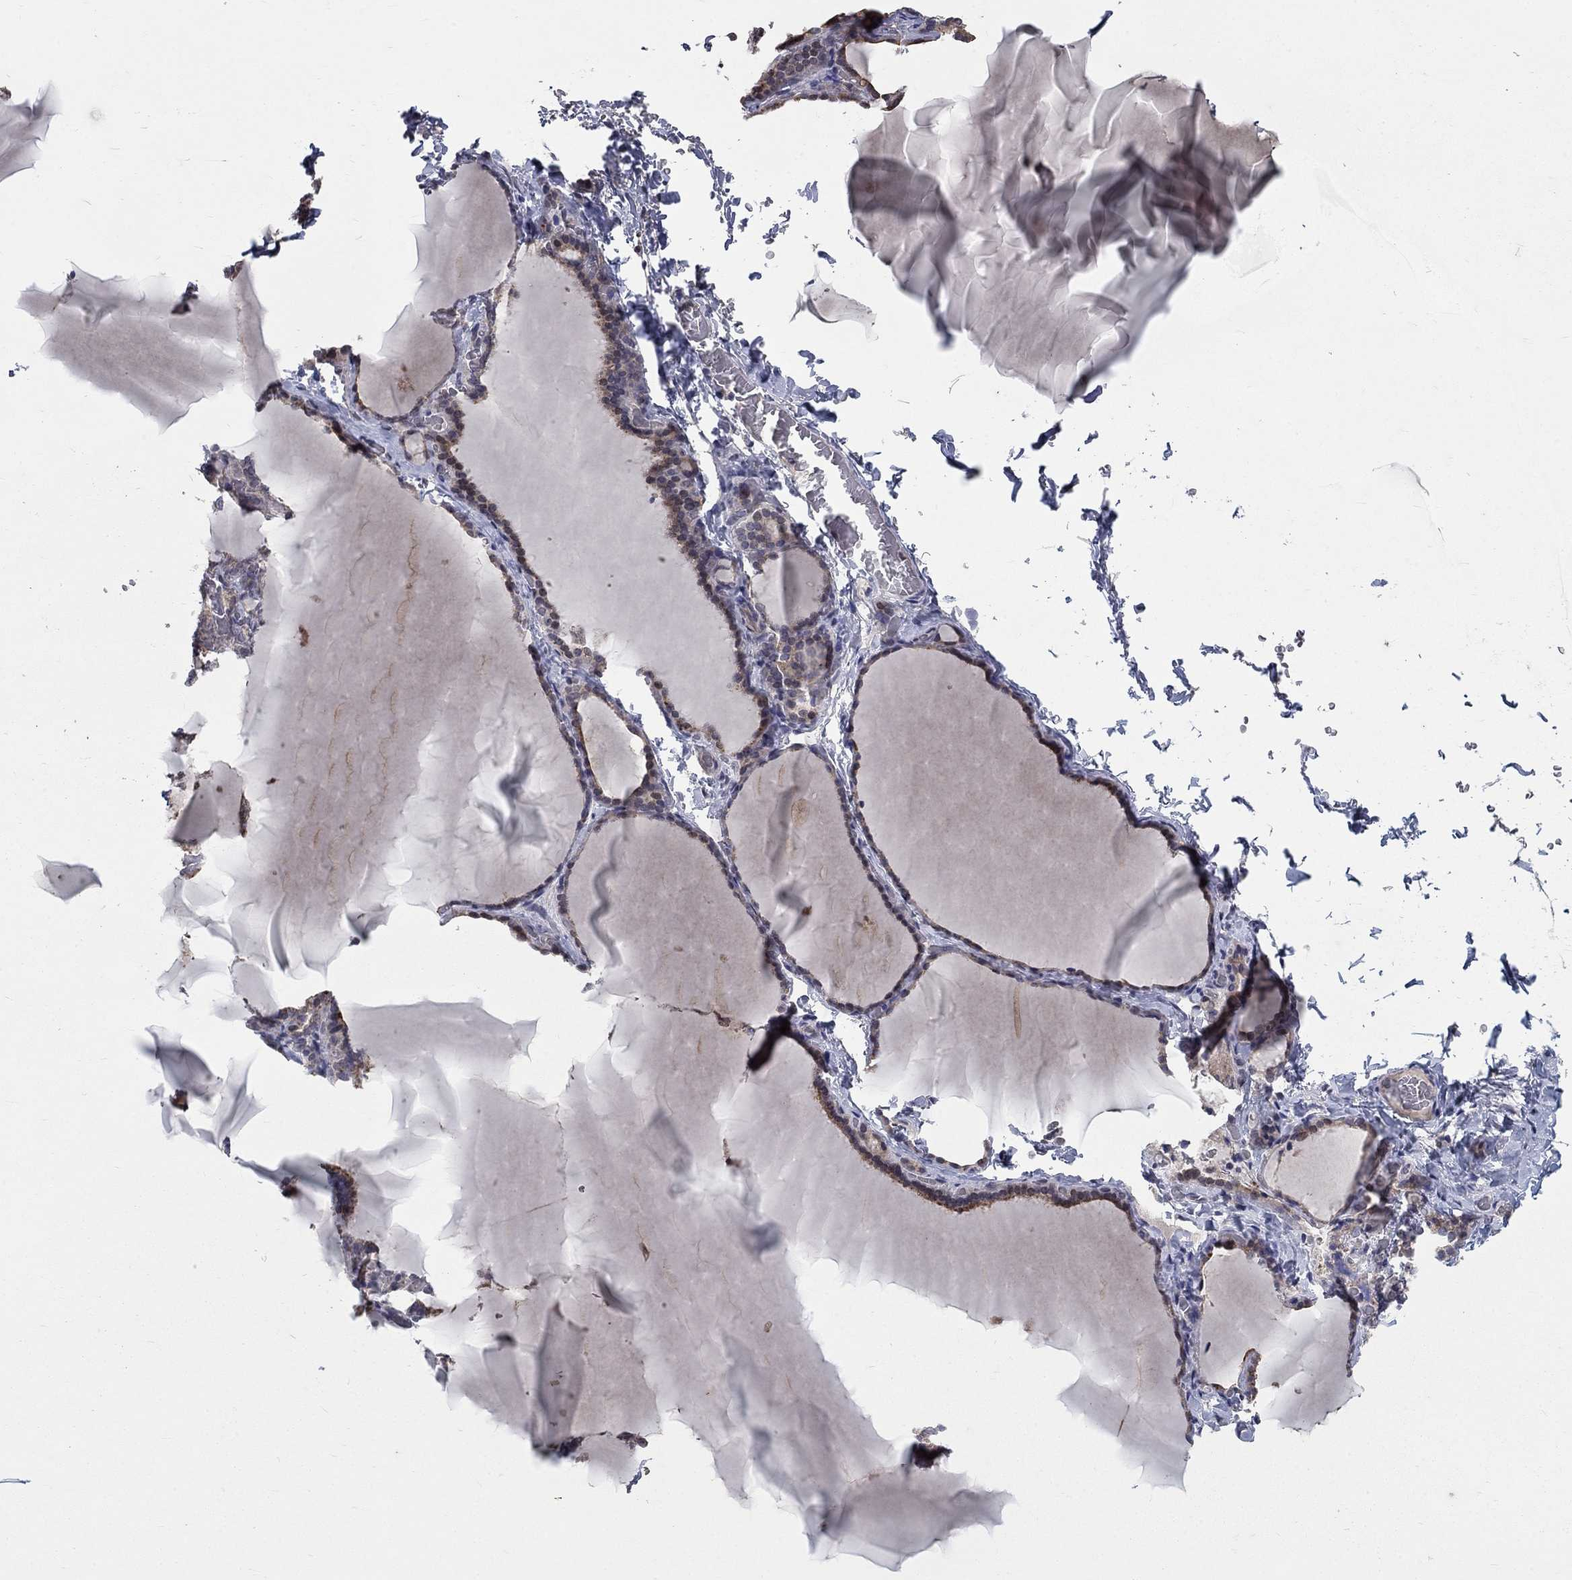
{"staining": {"intensity": "weak", "quantity": "25%-75%", "location": "cytoplasmic/membranous"}, "tissue": "thyroid gland", "cell_type": "Glandular cells", "image_type": "normal", "snomed": [{"axis": "morphology", "description": "Normal tissue, NOS"}, {"axis": "morphology", "description": "Hyperplasia, NOS"}, {"axis": "topography", "description": "Thyroid gland"}], "caption": "Thyroid gland stained for a protein (brown) demonstrates weak cytoplasmic/membranous positive positivity in about 25%-75% of glandular cells.", "gene": "FAM3B", "patient": {"sex": "female", "age": 27}}